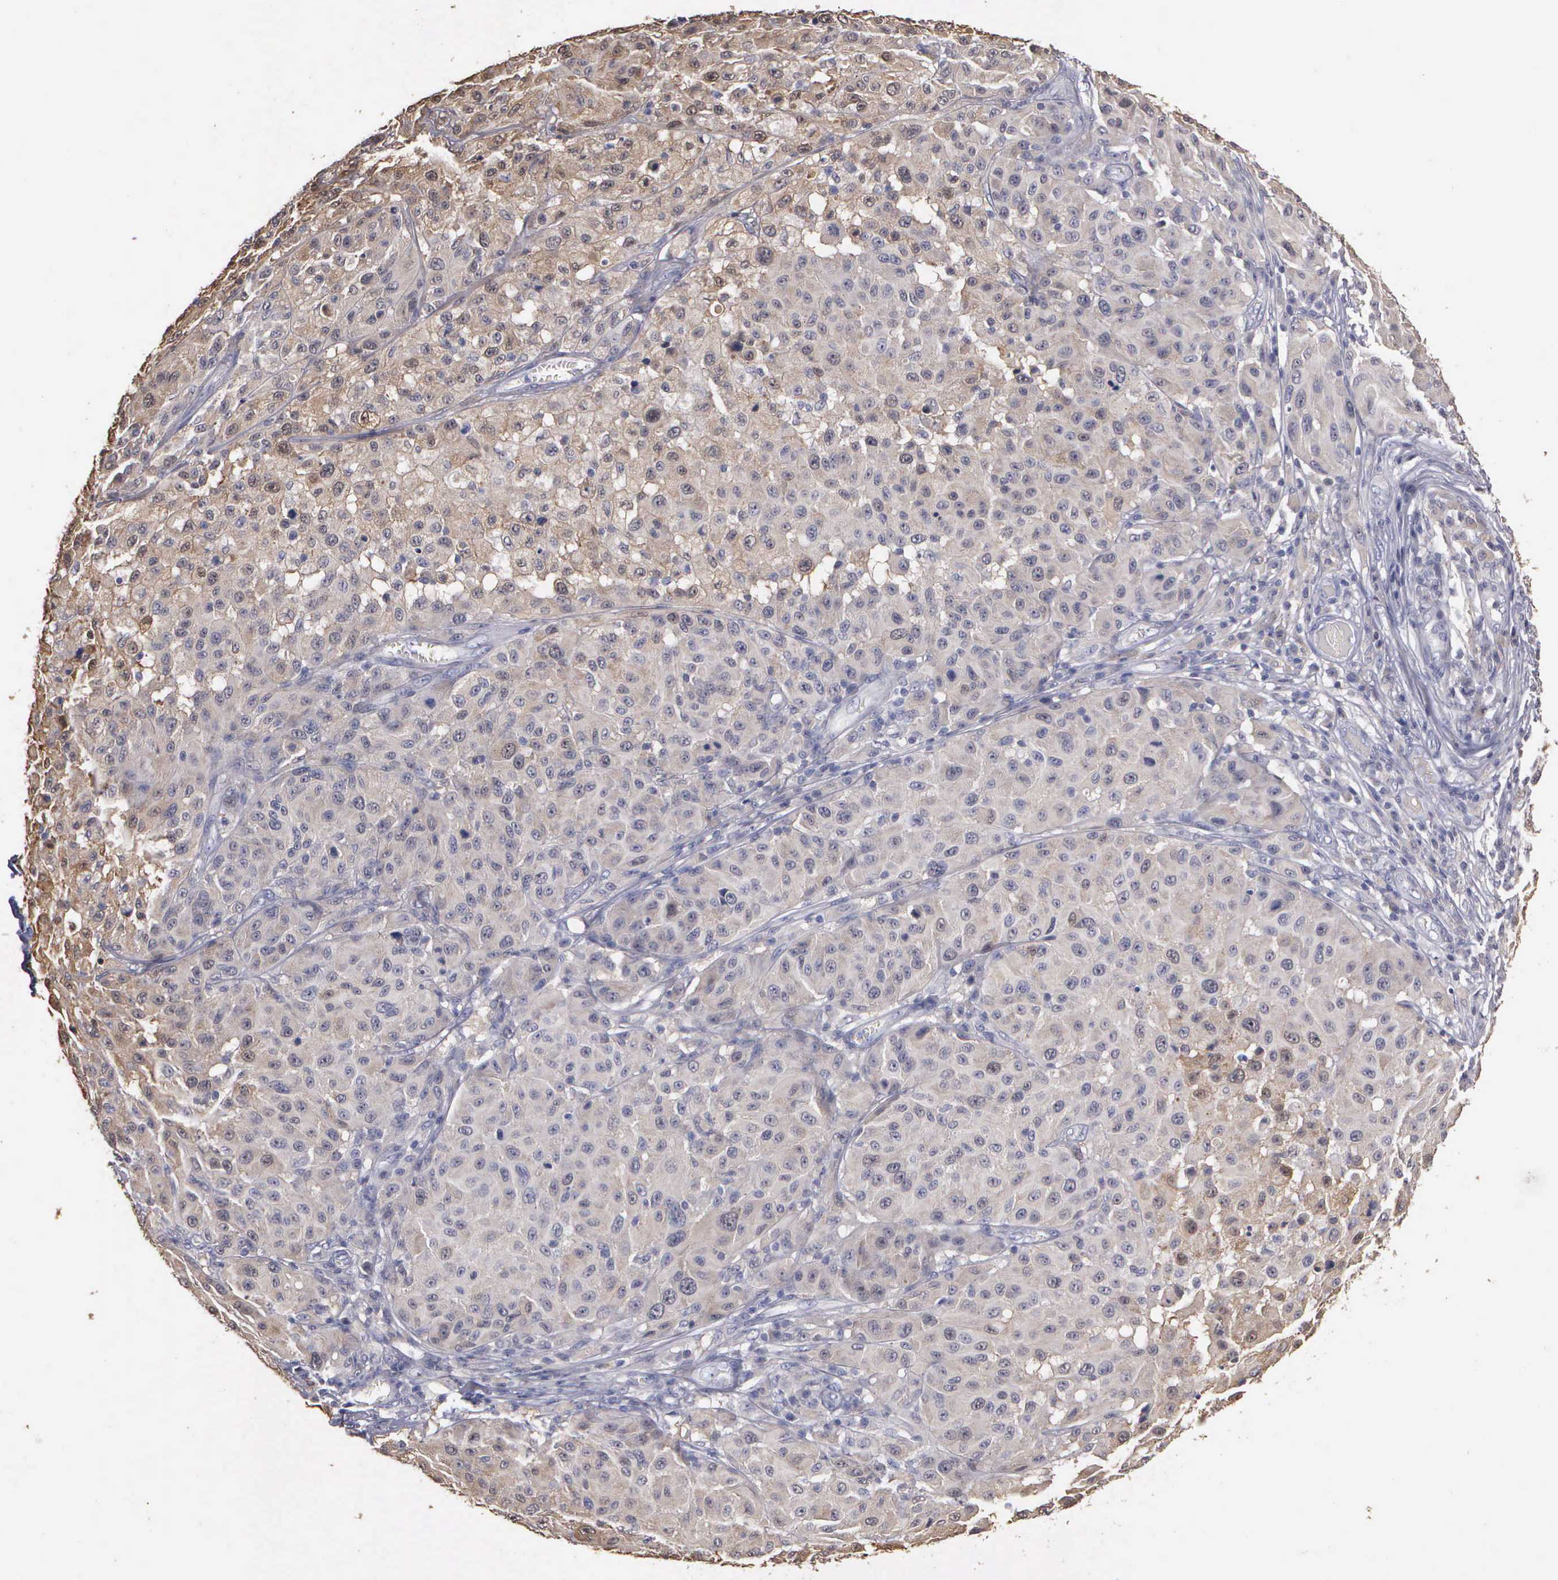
{"staining": {"intensity": "weak", "quantity": ">75%", "location": "cytoplasmic/membranous"}, "tissue": "melanoma", "cell_type": "Tumor cells", "image_type": "cancer", "snomed": [{"axis": "morphology", "description": "Malignant melanoma, NOS"}, {"axis": "topography", "description": "Skin"}], "caption": "DAB (3,3'-diaminobenzidine) immunohistochemical staining of malignant melanoma demonstrates weak cytoplasmic/membranous protein staining in approximately >75% of tumor cells.", "gene": "ENO3", "patient": {"sex": "female", "age": 77}}